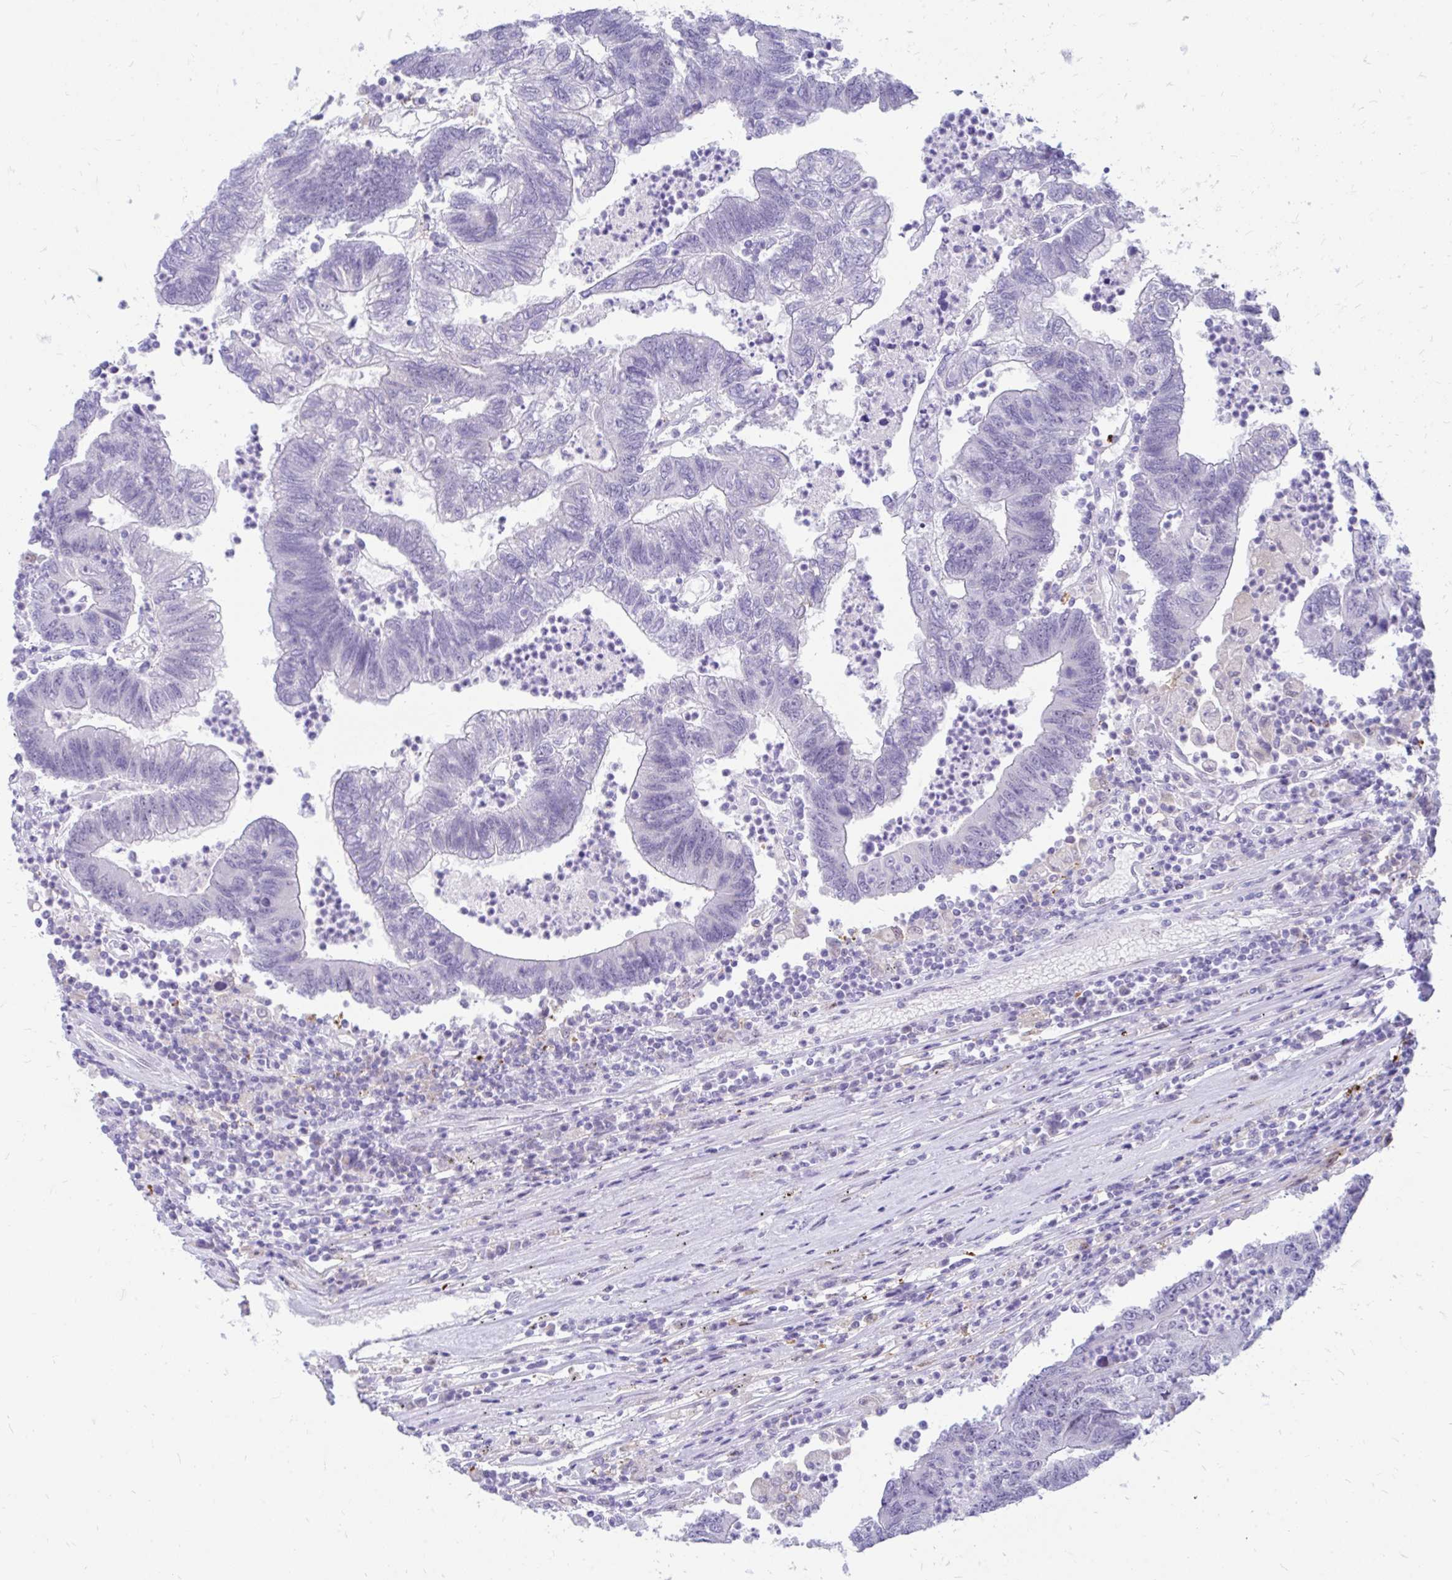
{"staining": {"intensity": "negative", "quantity": "none", "location": "none"}, "tissue": "colorectal cancer", "cell_type": "Tumor cells", "image_type": "cancer", "snomed": [{"axis": "morphology", "description": "Adenocarcinoma, NOS"}, {"axis": "topography", "description": "Colon"}], "caption": "This is an immunohistochemistry (IHC) micrograph of colorectal adenocarcinoma. There is no staining in tumor cells.", "gene": "GLB1L2", "patient": {"sex": "female", "age": 48}}